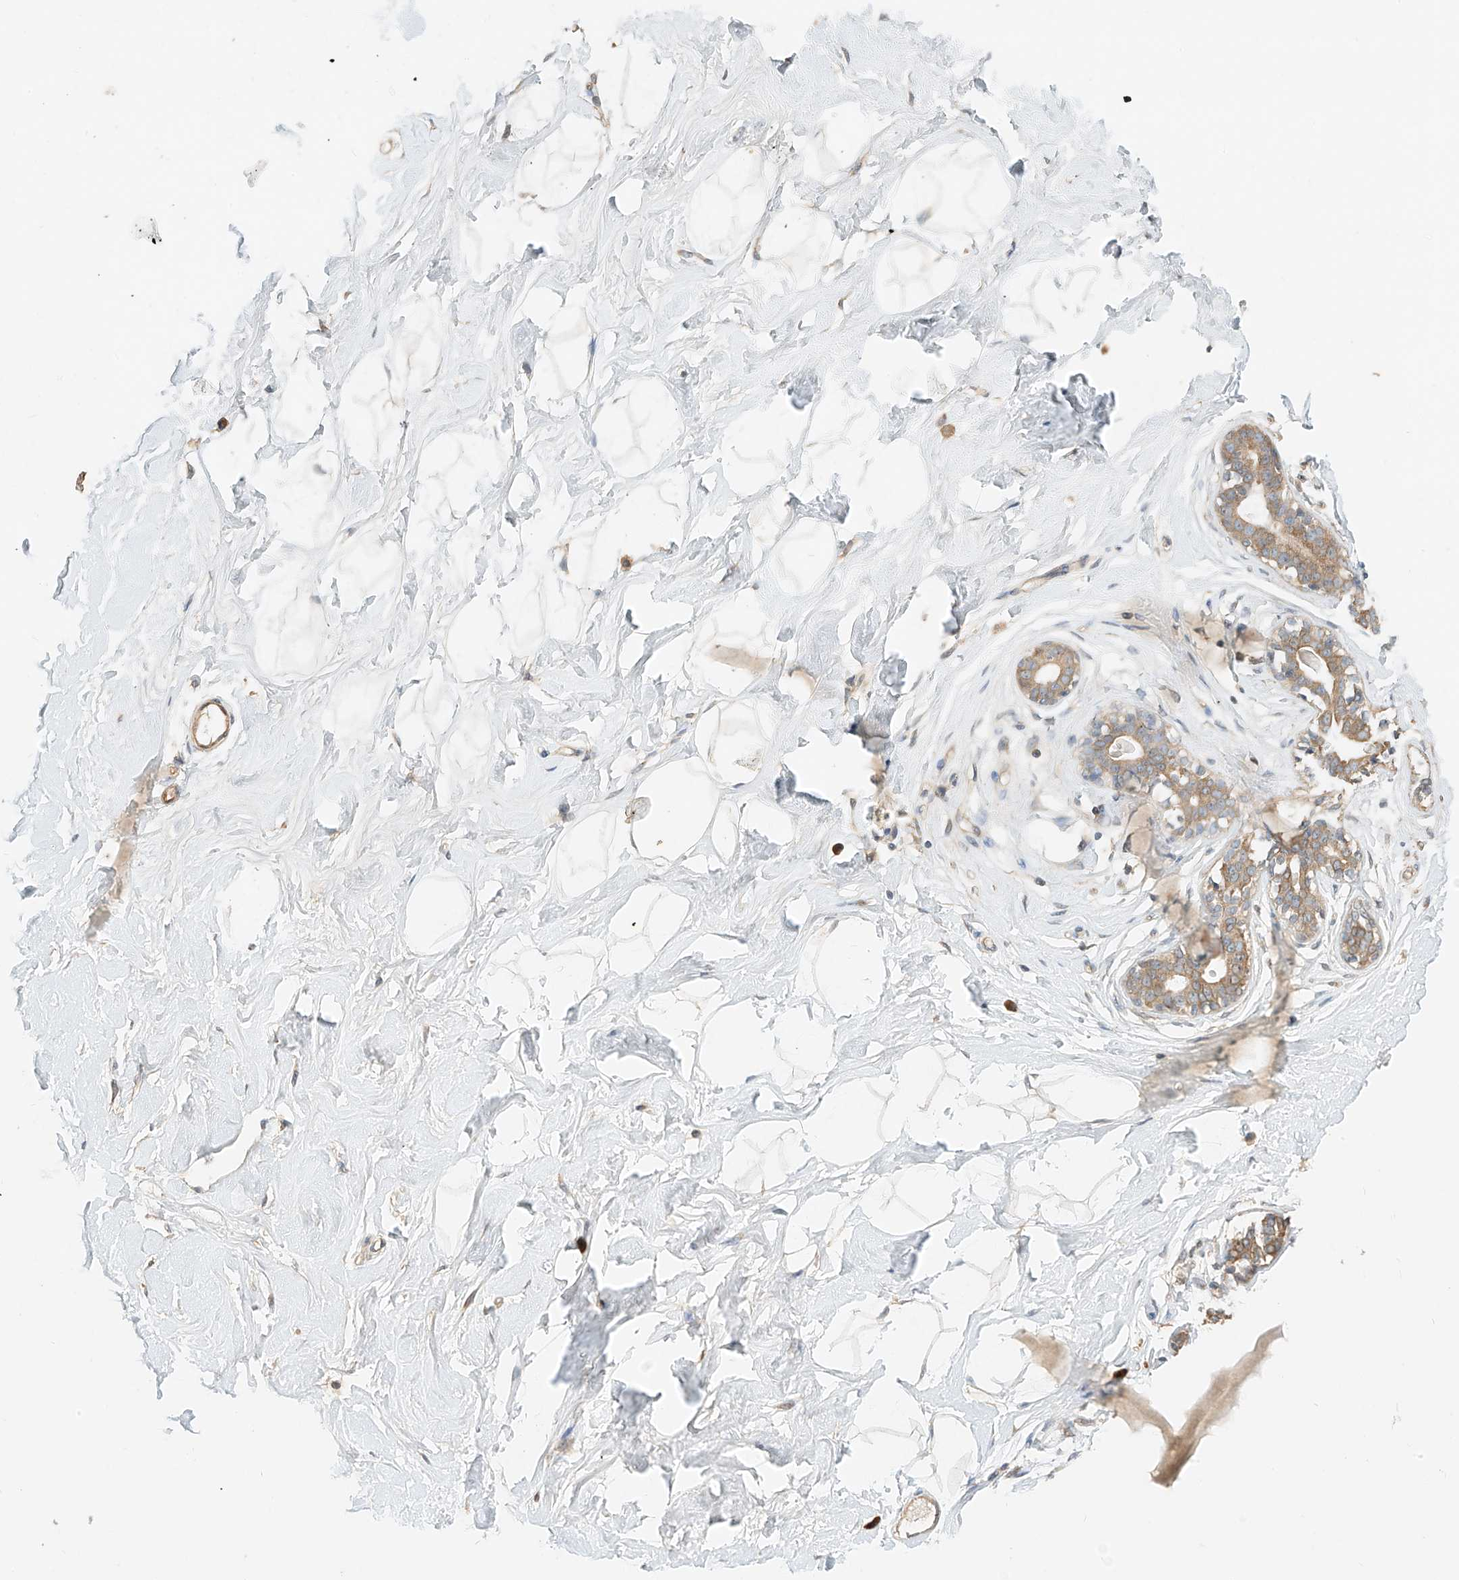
{"staining": {"intensity": "negative", "quantity": "none", "location": "none"}, "tissue": "breast", "cell_type": "Adipocytes", "image_type": "normal", "snomed": [{"axis": "morphology", "description": "Normal tissue, NOS"}, {"axis": "morphology", "description": "Adenoma, NOS"}, {"axis": "topography", "description": "Breast"}], "caption": "High power microscopy image of an immunohistochemistry (IHC) image of unremarkable breast, revealing no significant staining in adipocytes. (DAB immunohistochemistry visualized using brightfield microscopy, high magnification).", "gene": "OFD1", "patient": {"sex": "female", "age": 23}}